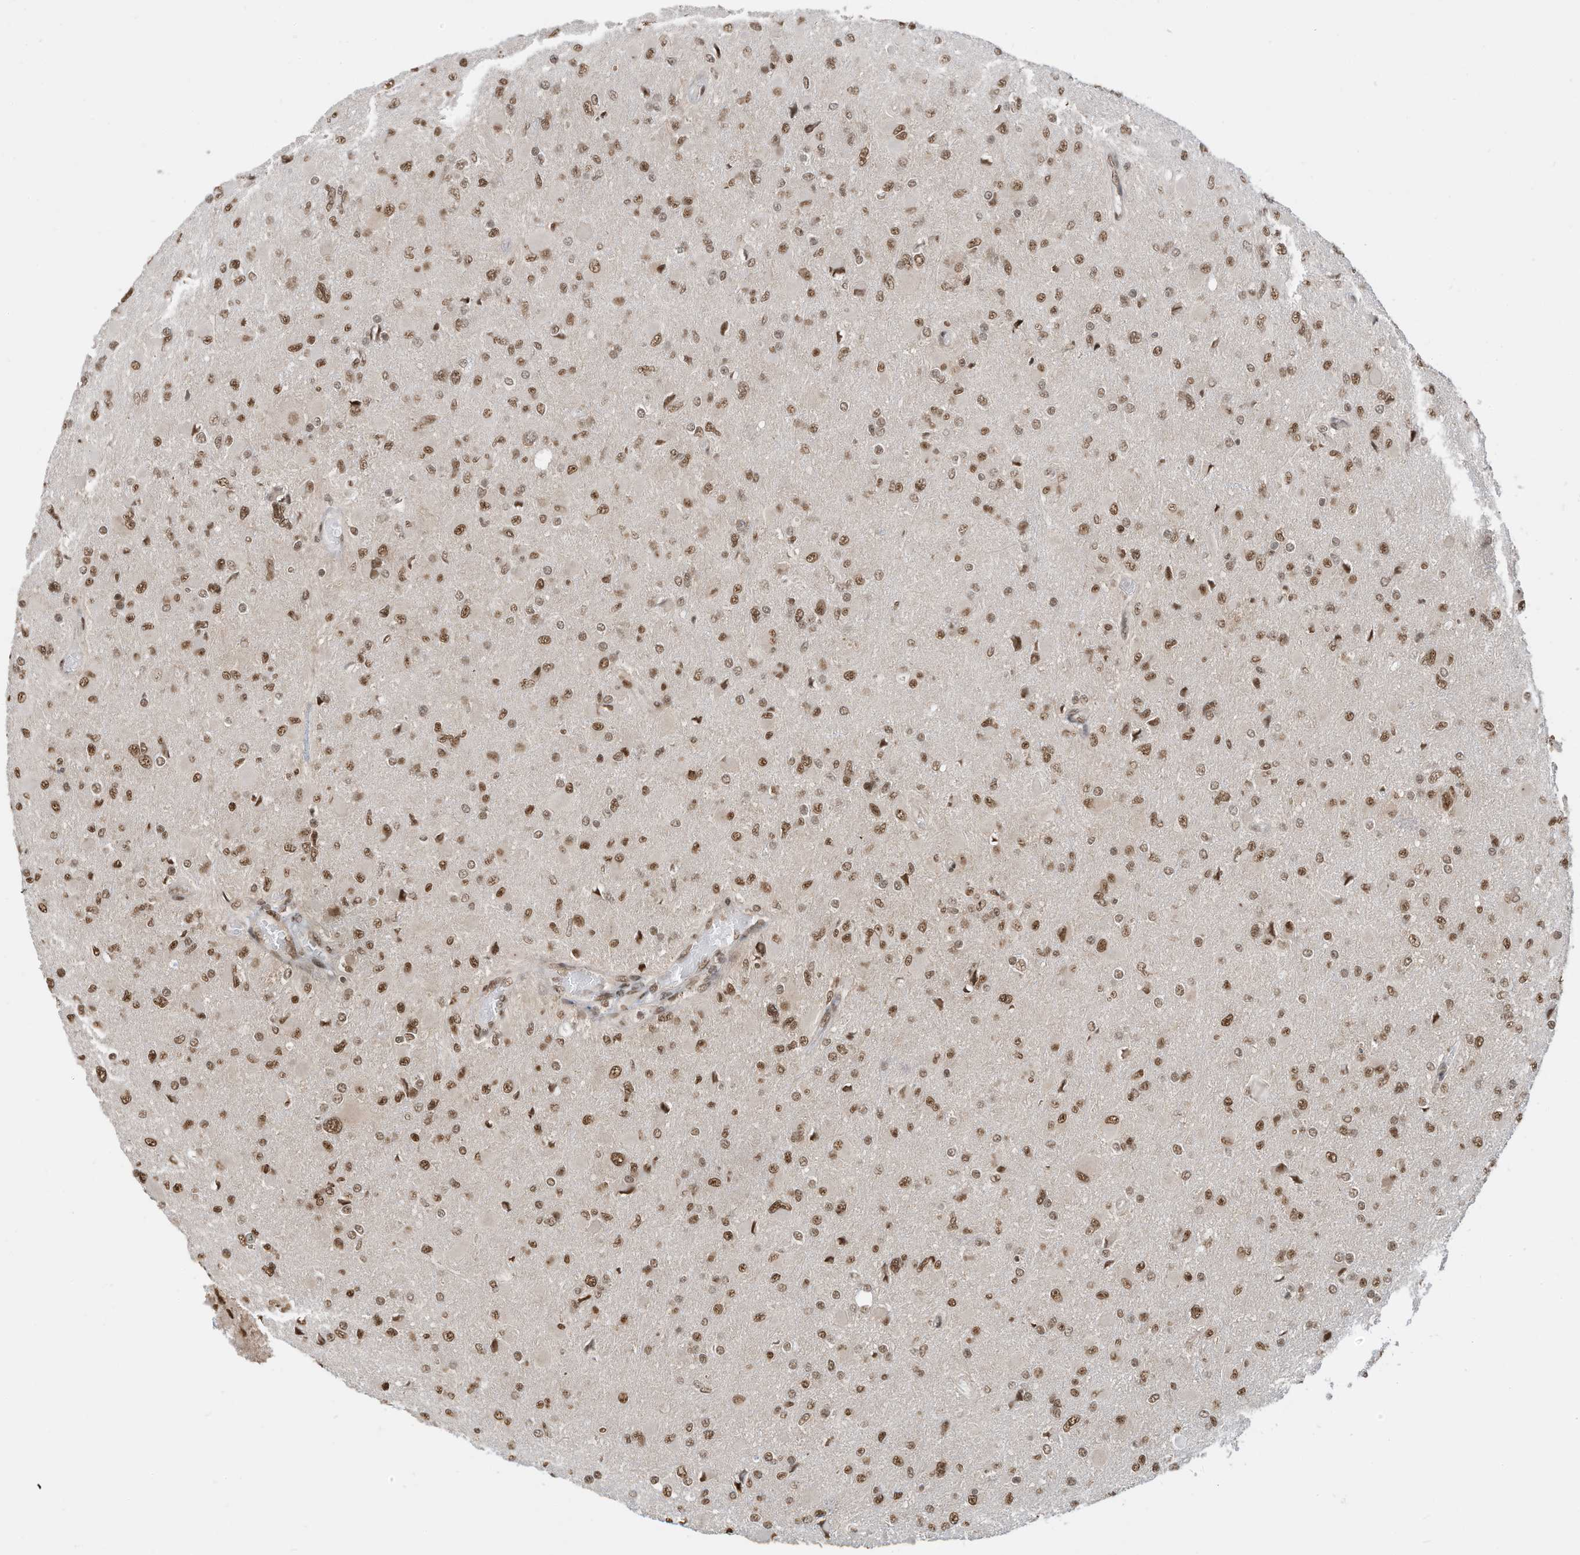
{"staining": {"intensity": "moderate", "quantity": ">75%", "location": "nuclear"}, "tissue": "glioma", "cell_type": "Tumor cells", "image_type": "cancer", "snomed": [{"axis": "morphology", "description": "Glioma, malignant, High grade"}, {"axis": "topography", "description": "Cerebral cortex"}], "caption": "An immunohistochemistry (IHC) histopathology image of tumor tissue is shown. Protein staining in brown labels moderate nuclear positivity in glioma within tumor cells.", "gene": "ZNF195", "patient": {"sex": "female", "age": 36}}